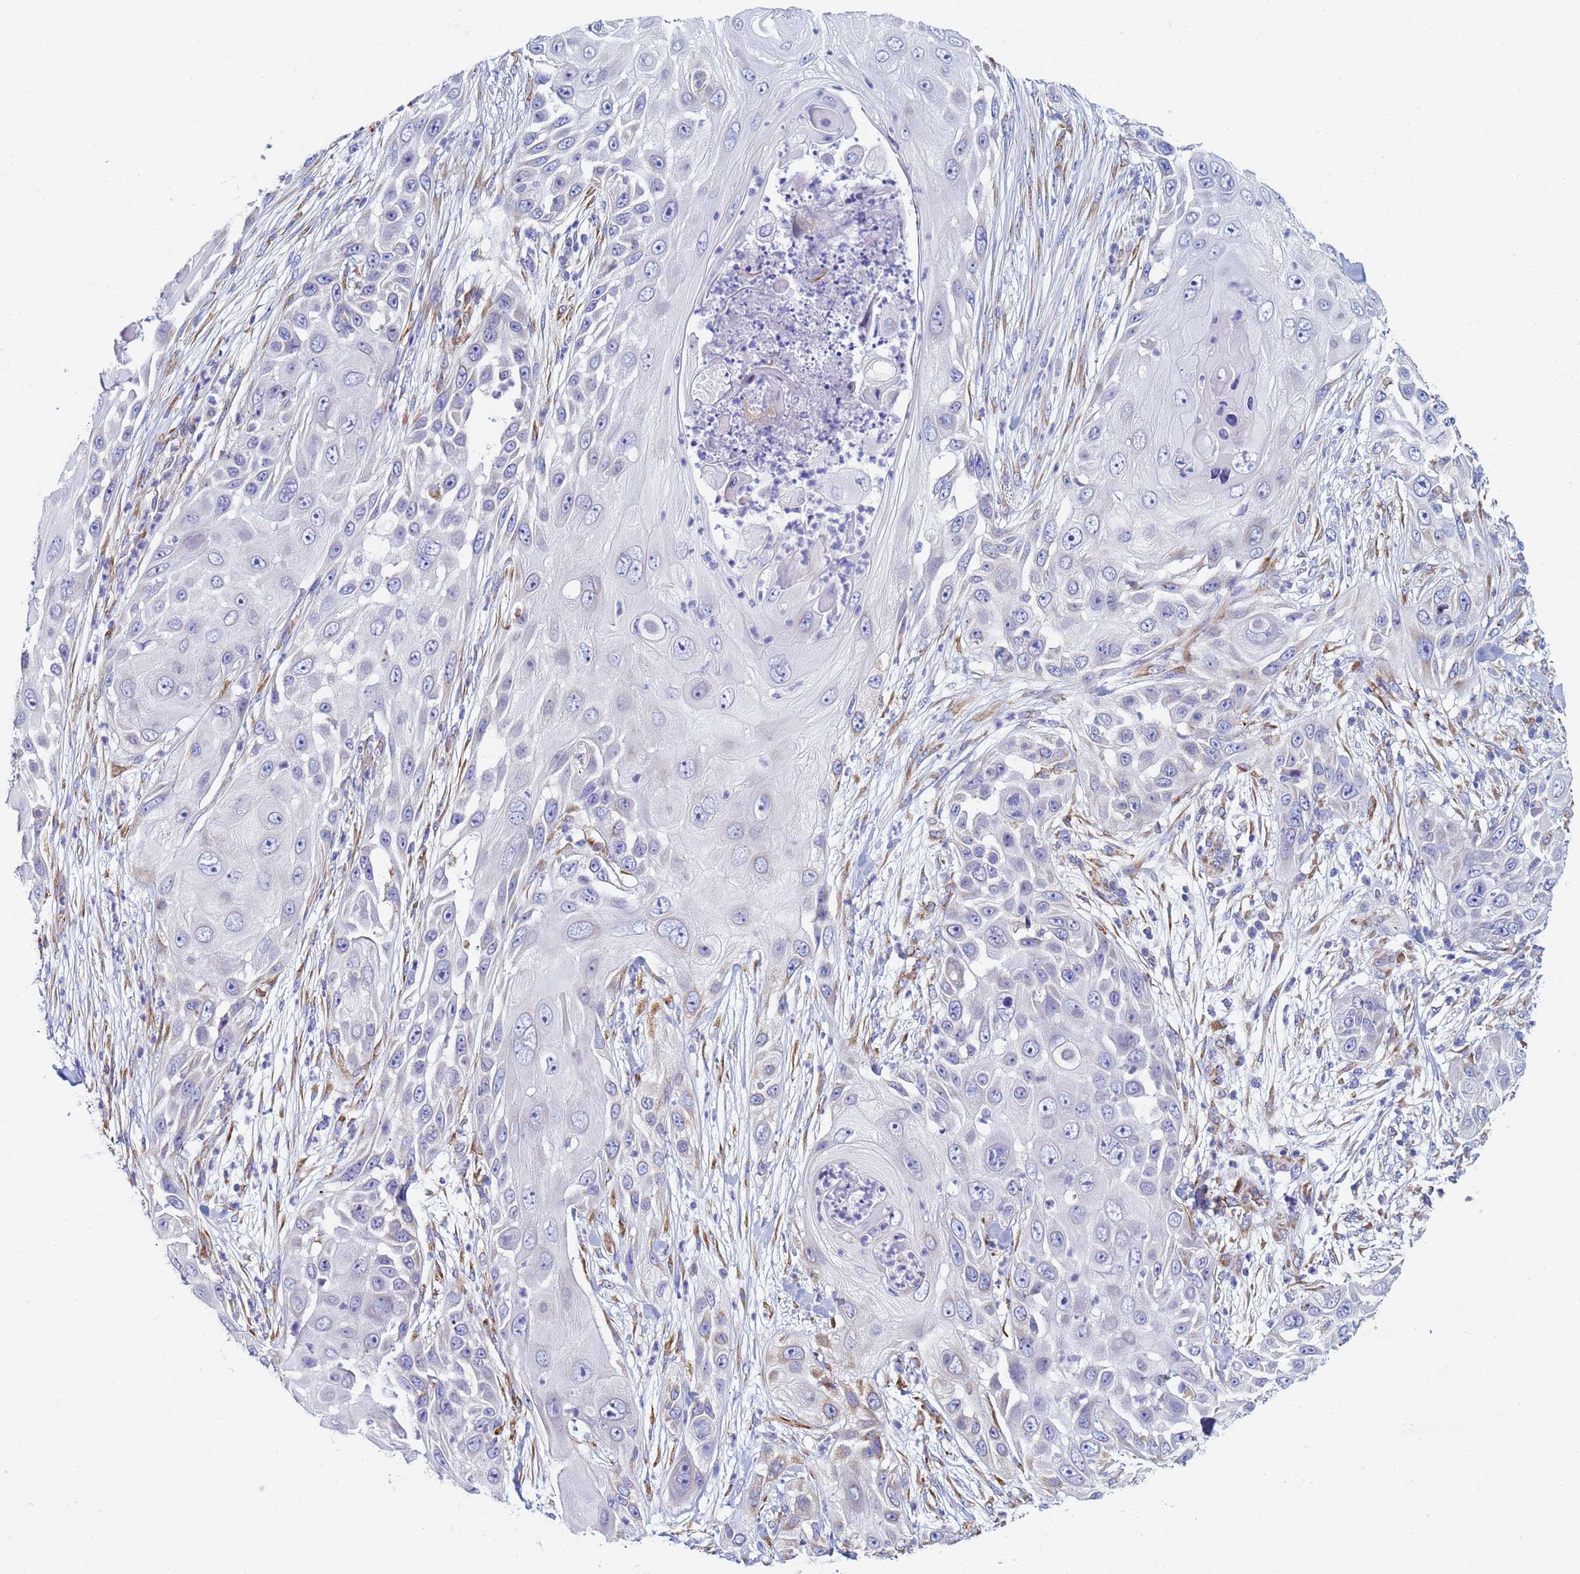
{"staining": {"intensity": "negative", "quantity": "none", "location": "none"}, "tissue": "skin cancer", "cell_type": "Tumor cells", "image_type": "cancer", "snomed": [{"axis": "morphology", "description": "Squamous cell carcinoma, NOS"}, {"axis": "topography", "description": "Skin"}], "caption": "Immunohistochemistry (IHC) image of neoplastic tissue: human skin cancer stained with DAB (3,3'-diaminobenzidine) demonstrates no significant protein positivity in tumor cells.", "gene": "GDAP2", "patient": {"sex": "female", "age": 44}}